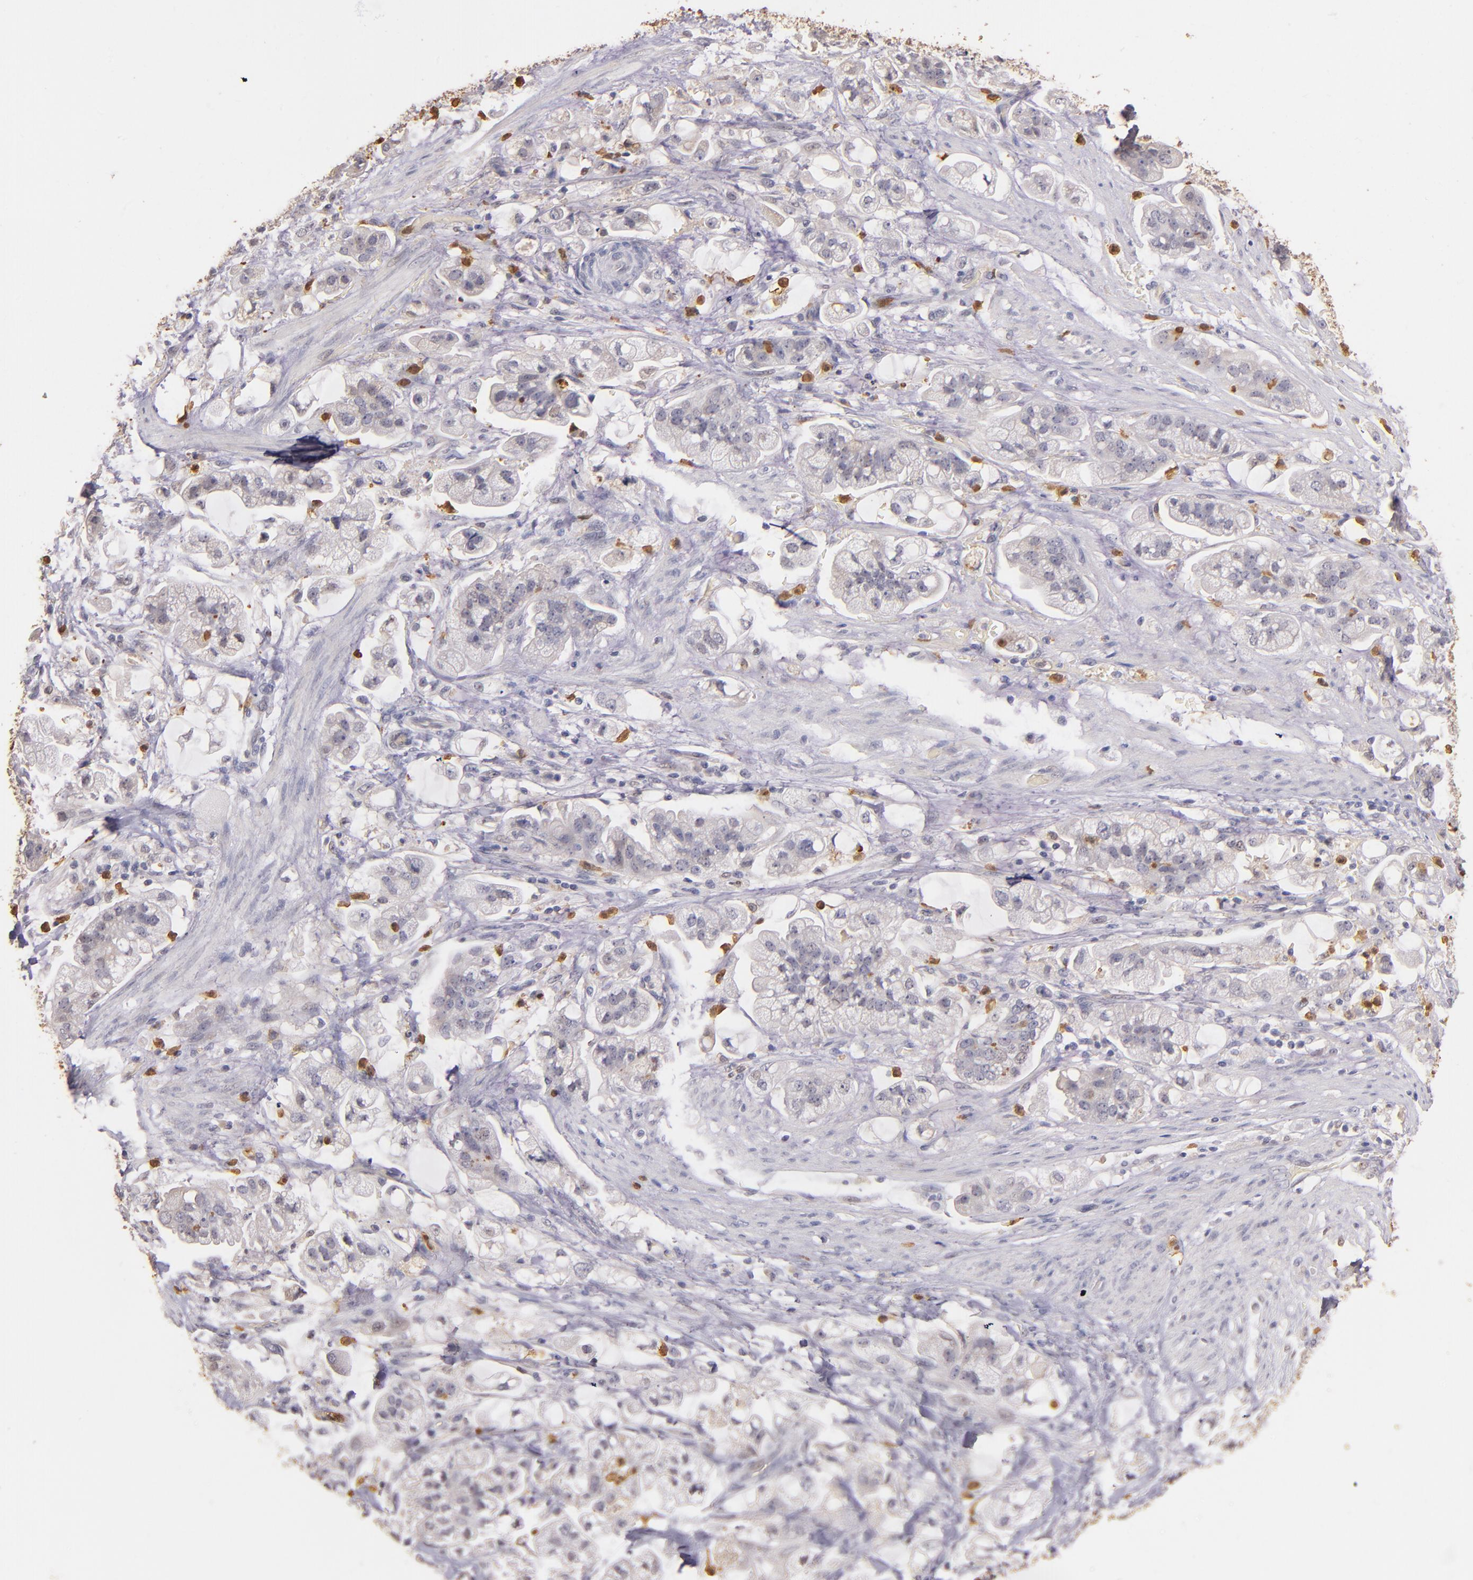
{"staining": {"intensity": "weak", "quantity": "<25%", "location": "cytoplasmic/membranous"}, "tissue": "stomach cancer", "cell_type": "Tumor cells", "image_type": "cancer", "snomed": [{"axis": "morphology", "description": "Adenocarcinoma, NOS"}, {"axis": "topography", "description": "Stomach"}], "caption": "Stomach adenocarcinoma stained for a protein using immunohistochemistry demonstrates no expression tumor cells.", "gene": "PTS", "patient": {"sex": "male", "age": 62}}